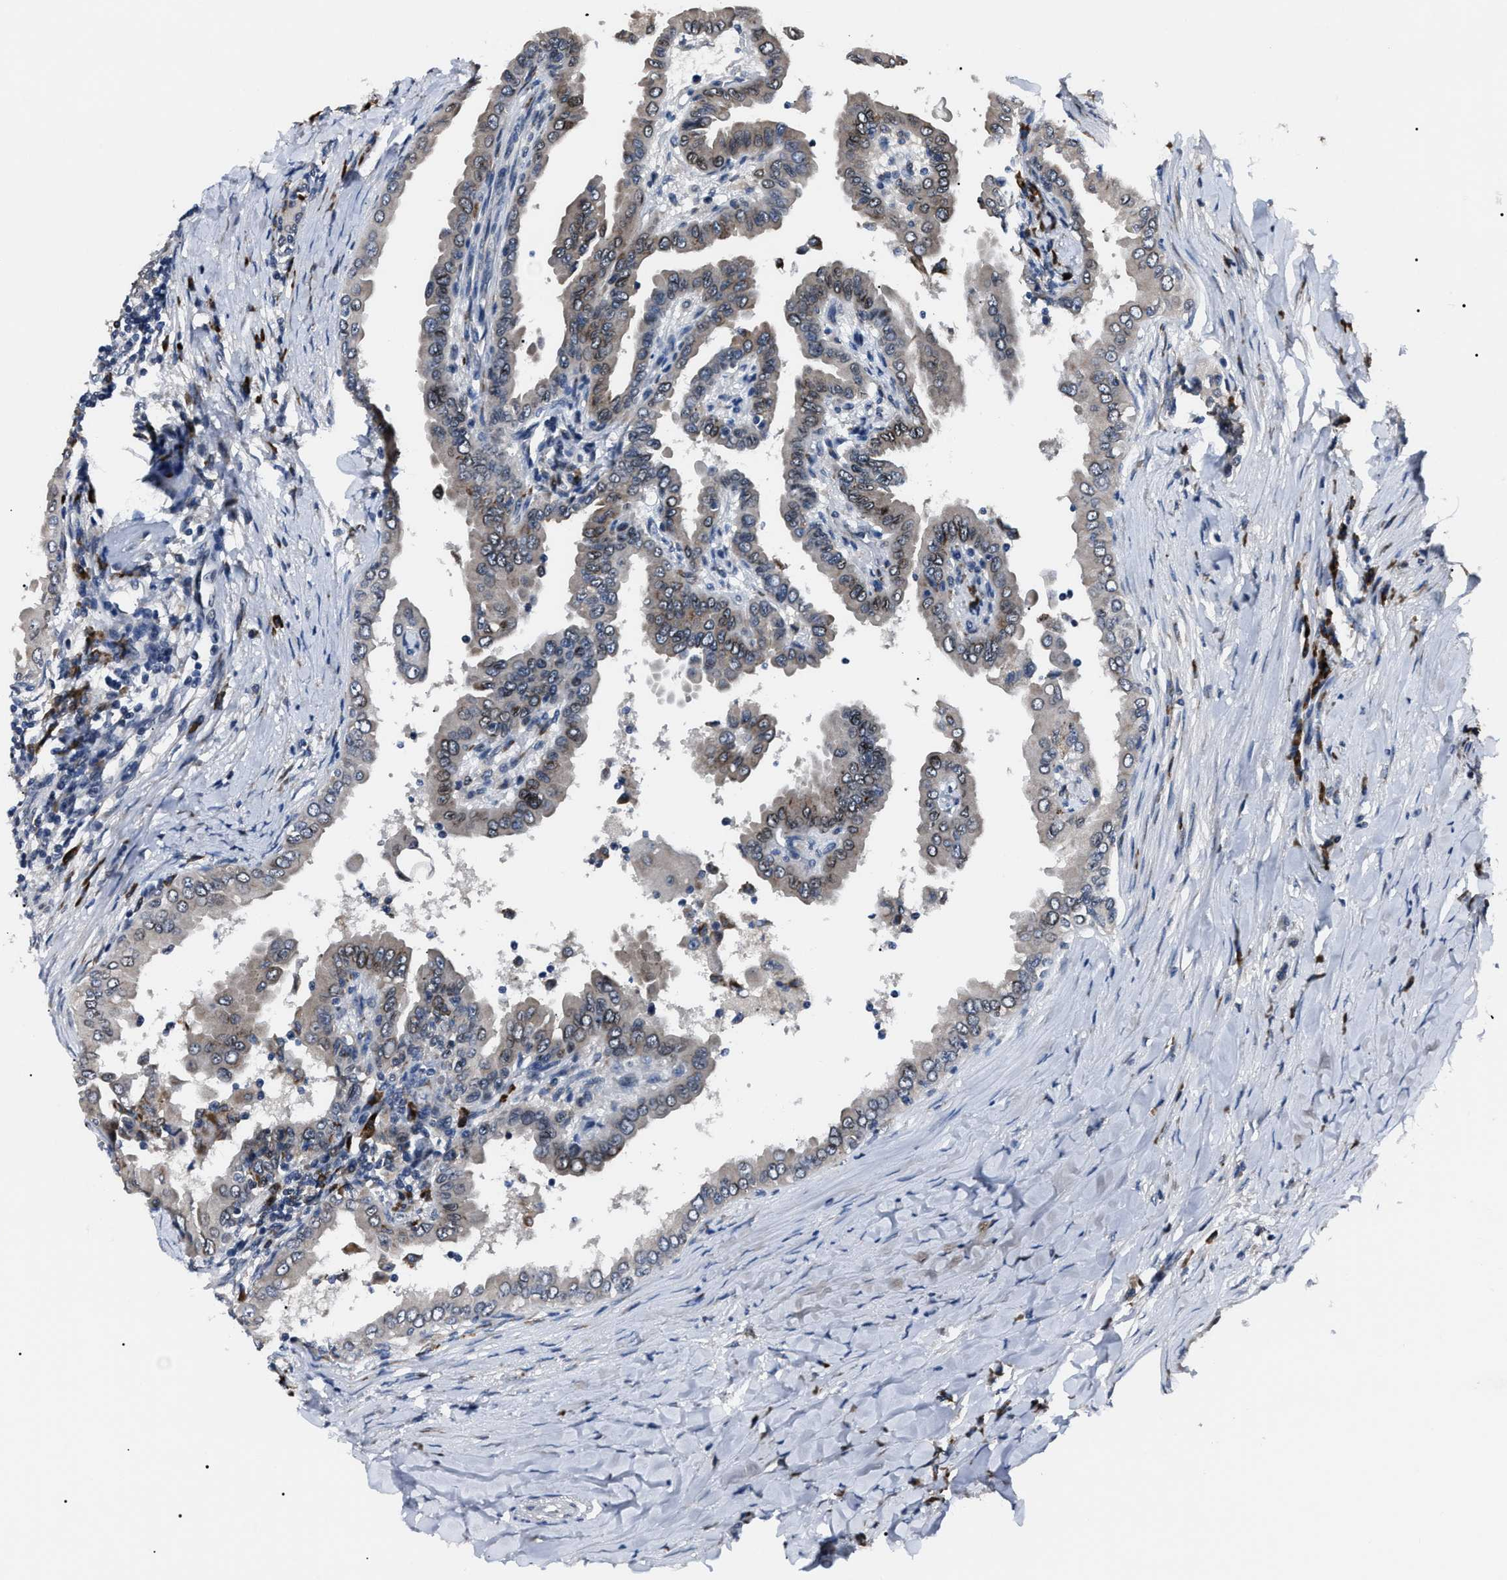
{"staining": {"intensity": "weak", "quantity": ">75%", "location": "cytoplasmic/membranous"}, "tissue": "thyroid cancer", "cell_type": "Tumor cells", "image_type": "cancer", "snomed": [{"axis": "morphology", "description": "Papillary adenocarcinoma, NOS"}, {"axis": "topography", "description": "Thyroid gland"}], "caption": "Immunohistochemistry micrograph of neoplastic tissue: thyroid cancer (papillary adenocarcinoma) stained using immunohistochemistry exhibits low levels of weak protein expression localized specifically in the cytoplasmic/membranous of tumor cells, appearing as a cytoplasmic/membranous brown color.", "gene": "LRRC14", "patient": {"sex": "male", "age": 33}}